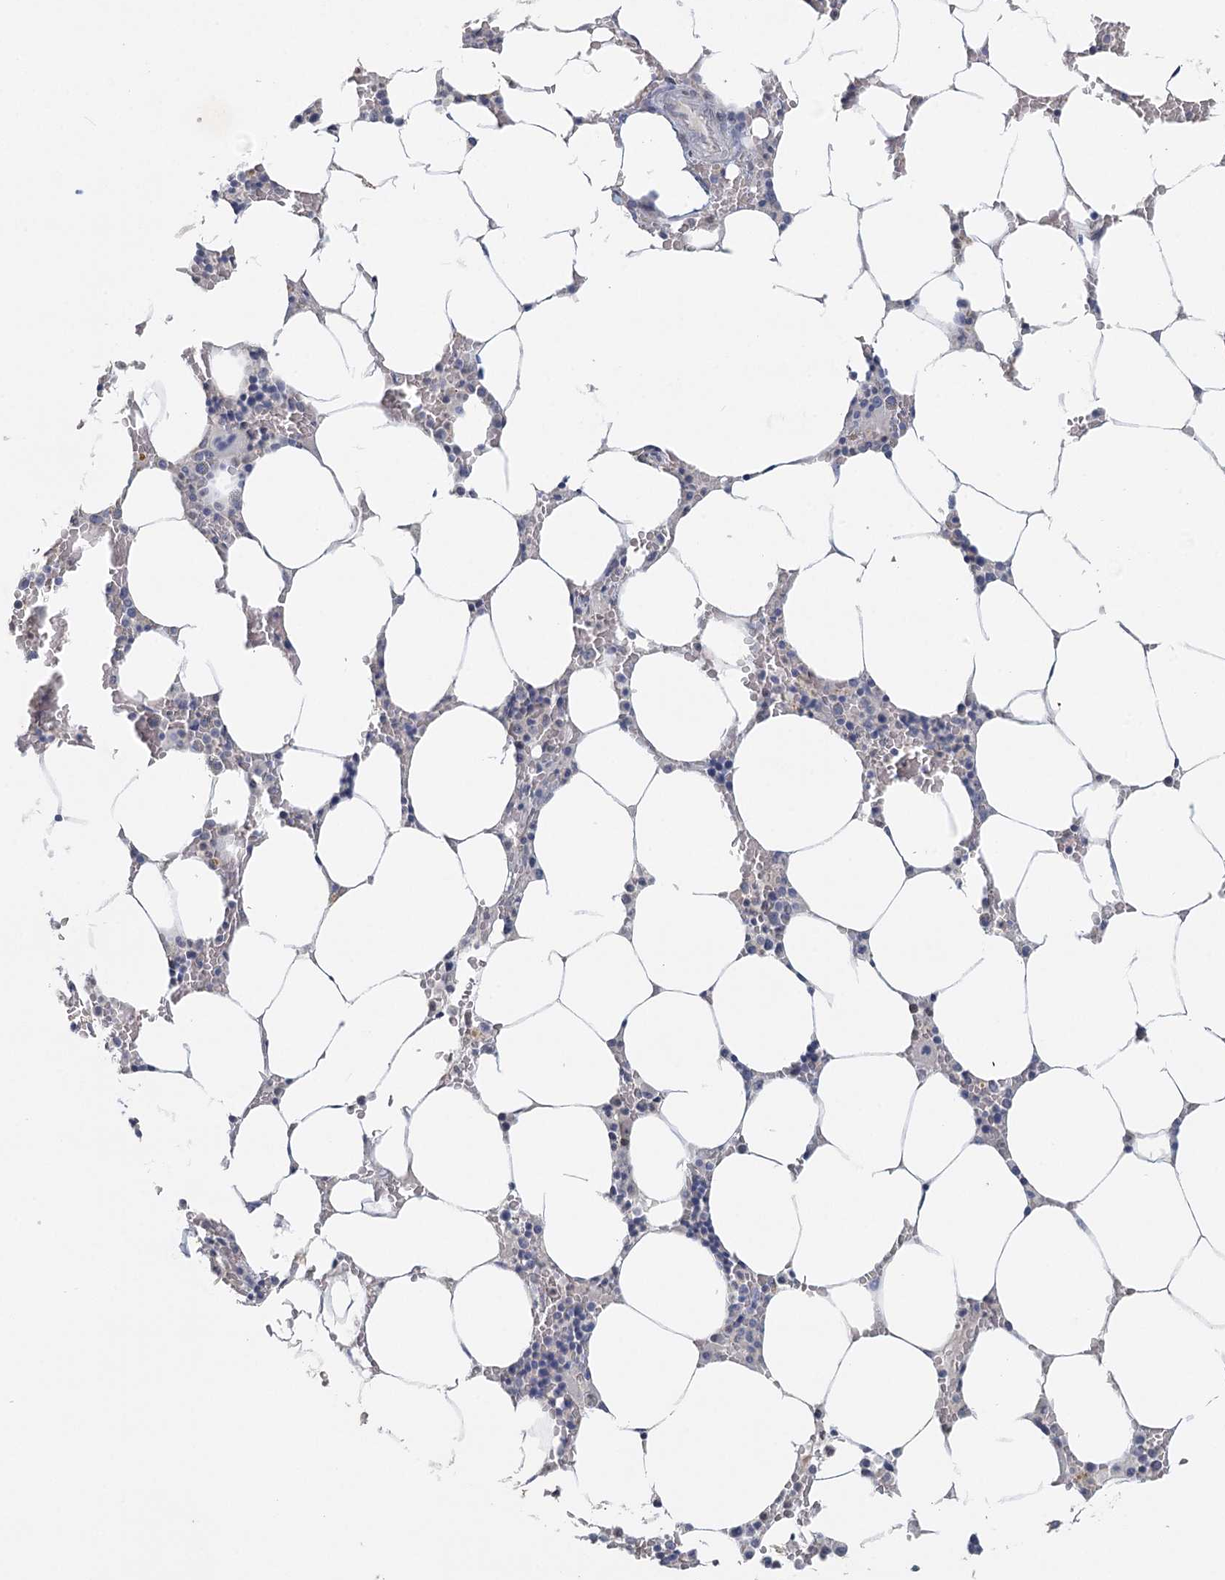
{"staining": {"intensity": "negative", "quantity": "none", "location": "none"}, "tissue": "bone marrow", "cell_type": "Hematopoietic cells", "image_type": "normal", "snomed": [{"axis": "morphology", "description": "Normal tissue, NOS"}, {"axis": "topography", "description": "Bone marrow"}], "caption": "This histopathology image is of normal bone marrow stained with immunohistochemistry (IHC) to label a protein in brown with the nuclei are counter-stained blue. There is no staining in hematopoietic cells. (Brightfield microscopy of DAB (3,3'-diaminobenzidine) immunohistochemistry (IHC) at high magnification).", "gene": "MYO7B", "patient": {"sex": "male", "age": 70}}